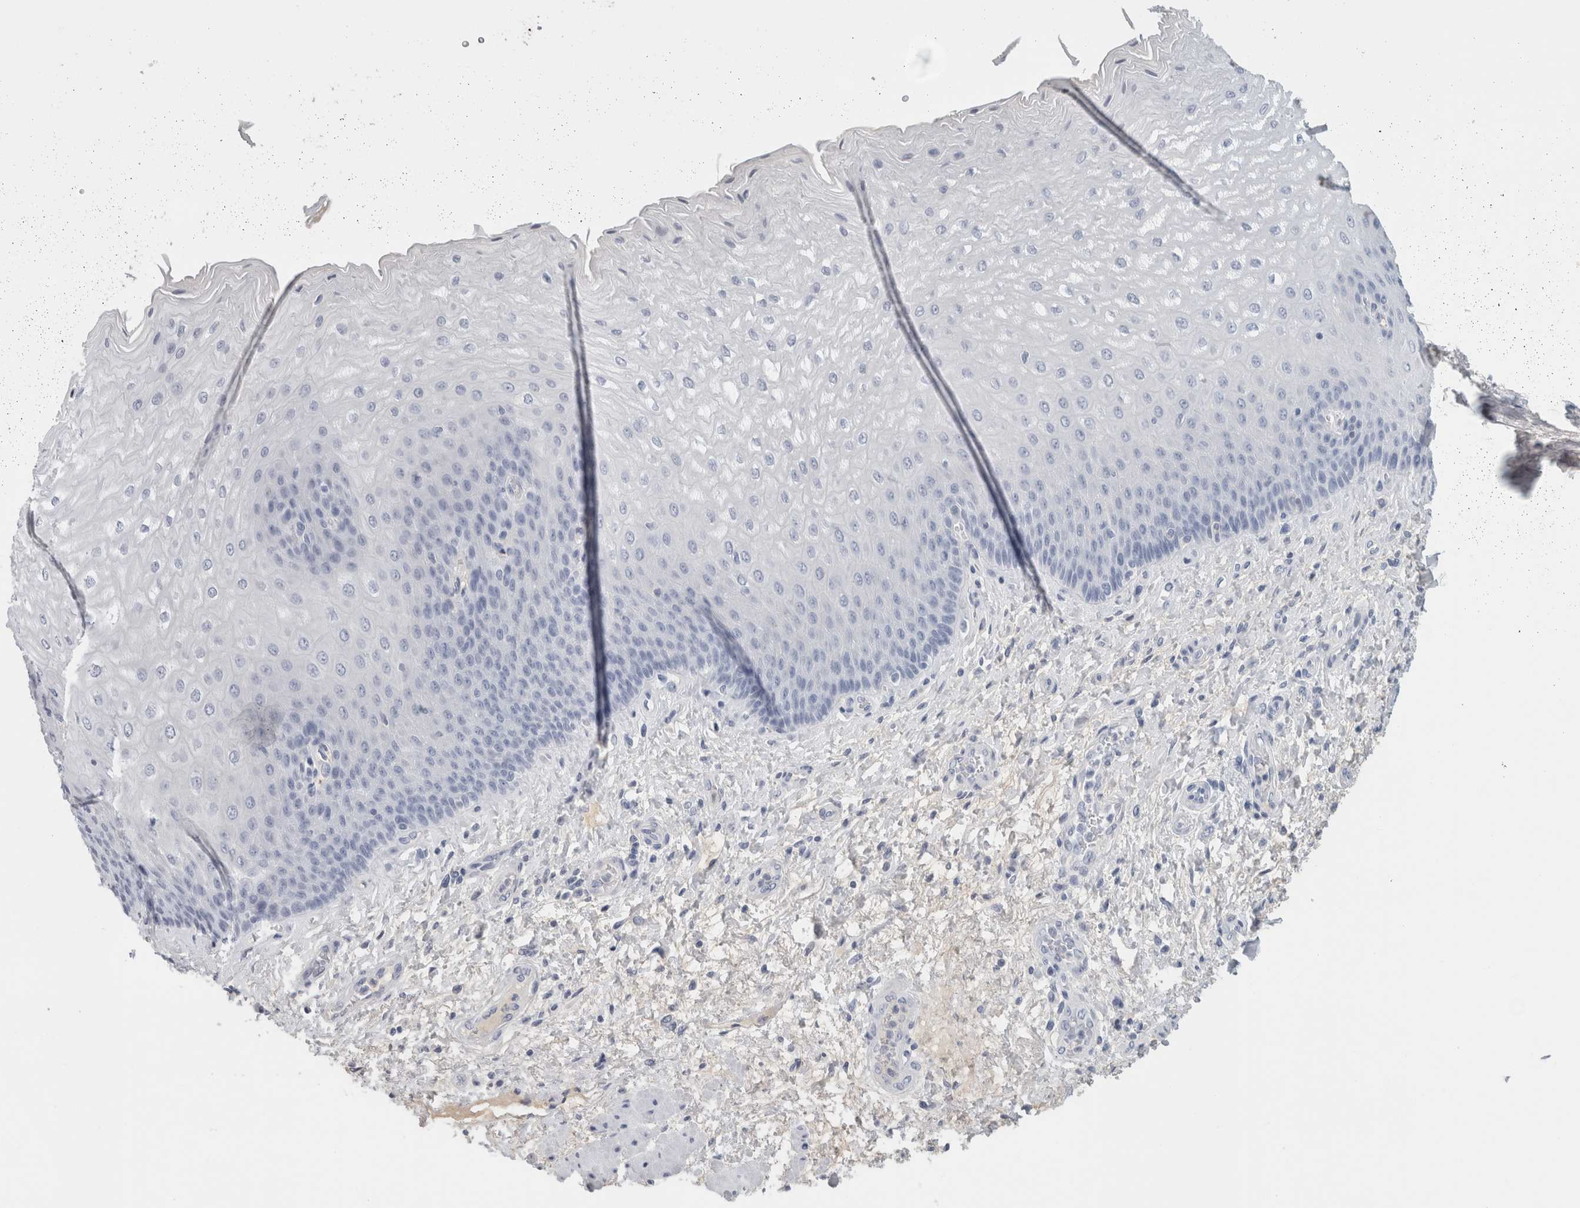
{"staining": {"intensity": "negative", "quantity": "none", "location": "none"}, "tissue": "esophagus", "cell_type": "Squamous epithelial cells", "image_type": "normal", "snomed": [{"axis": "morphology", "description": "Normal tissue, NOS"}, {"axis": "topography", "description": "Esophagus"}], "caption": "Photomicrograph shows no significant protein expression in squamous epithelial cells of benign esophagus. (IHC, brightfield microscopy, high magnification).", "gene": "TSPAN8", "patient": {"sex": "male", "age": 54}}